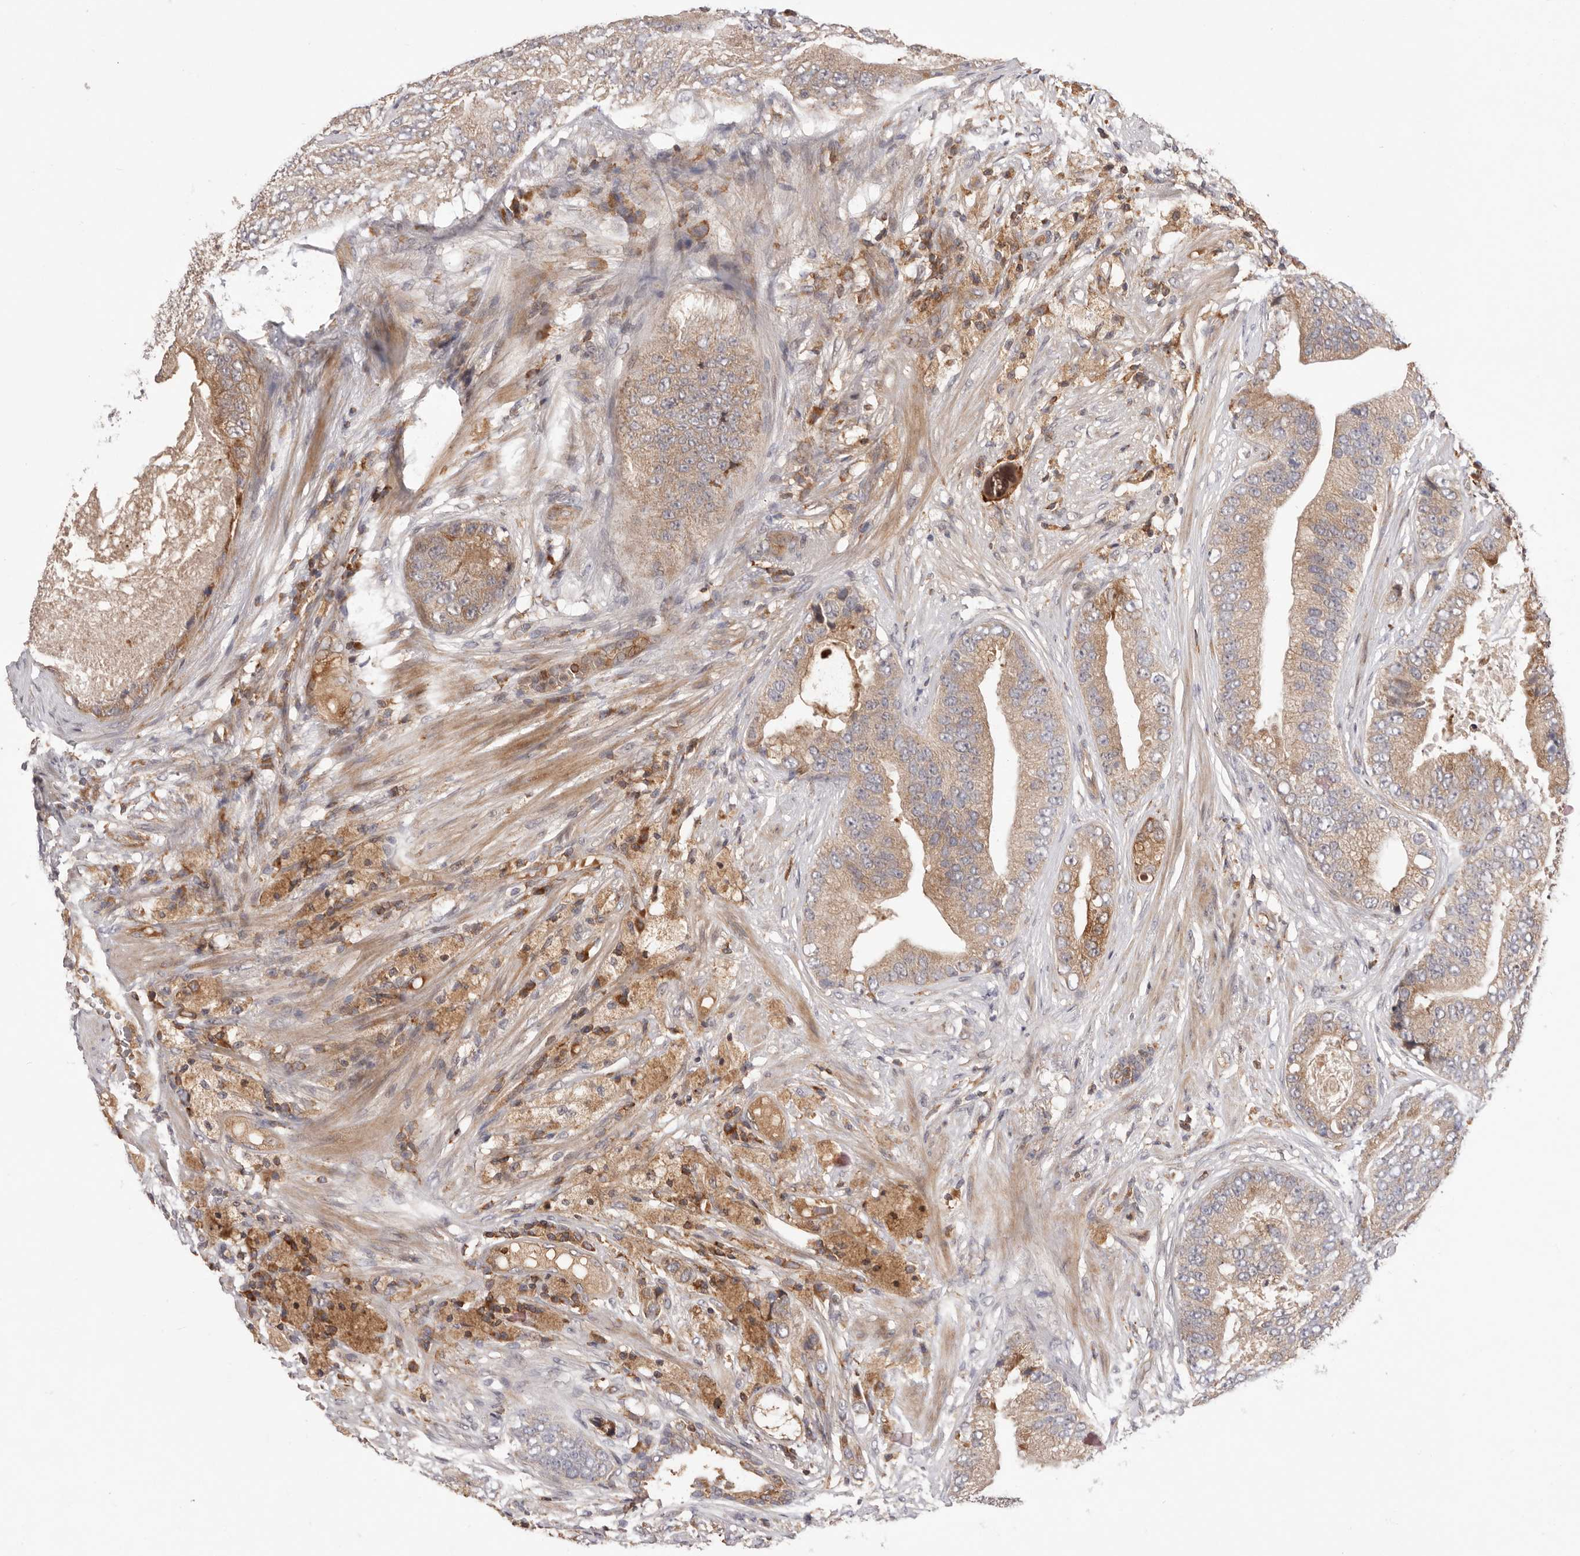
{"staining": {"intensity": "moderate", "quantity": ">75%", "location": "cytoplasmic/membranous"}, "tissue": "prostate cancer", "cell_type": "Tumor cells", "image_type": "cancer", "snomed": [{"axis": "morphology", "description": "Adenocarcinoma, High grade"}, {"axis": "topography", "description": "Prostate"}], "caption": "High-magnification brightfield microscopy of prostate high-grade adenocarcinoma stained with DAB (brown) and counterstained with hematoxylin (blue). tumor cells exhibit moderate cytoplasmic/membranous positivity is present in approximately>75% of cells.", "gene": "RNF213", "patient": {"sex": "male", "age": 70}}